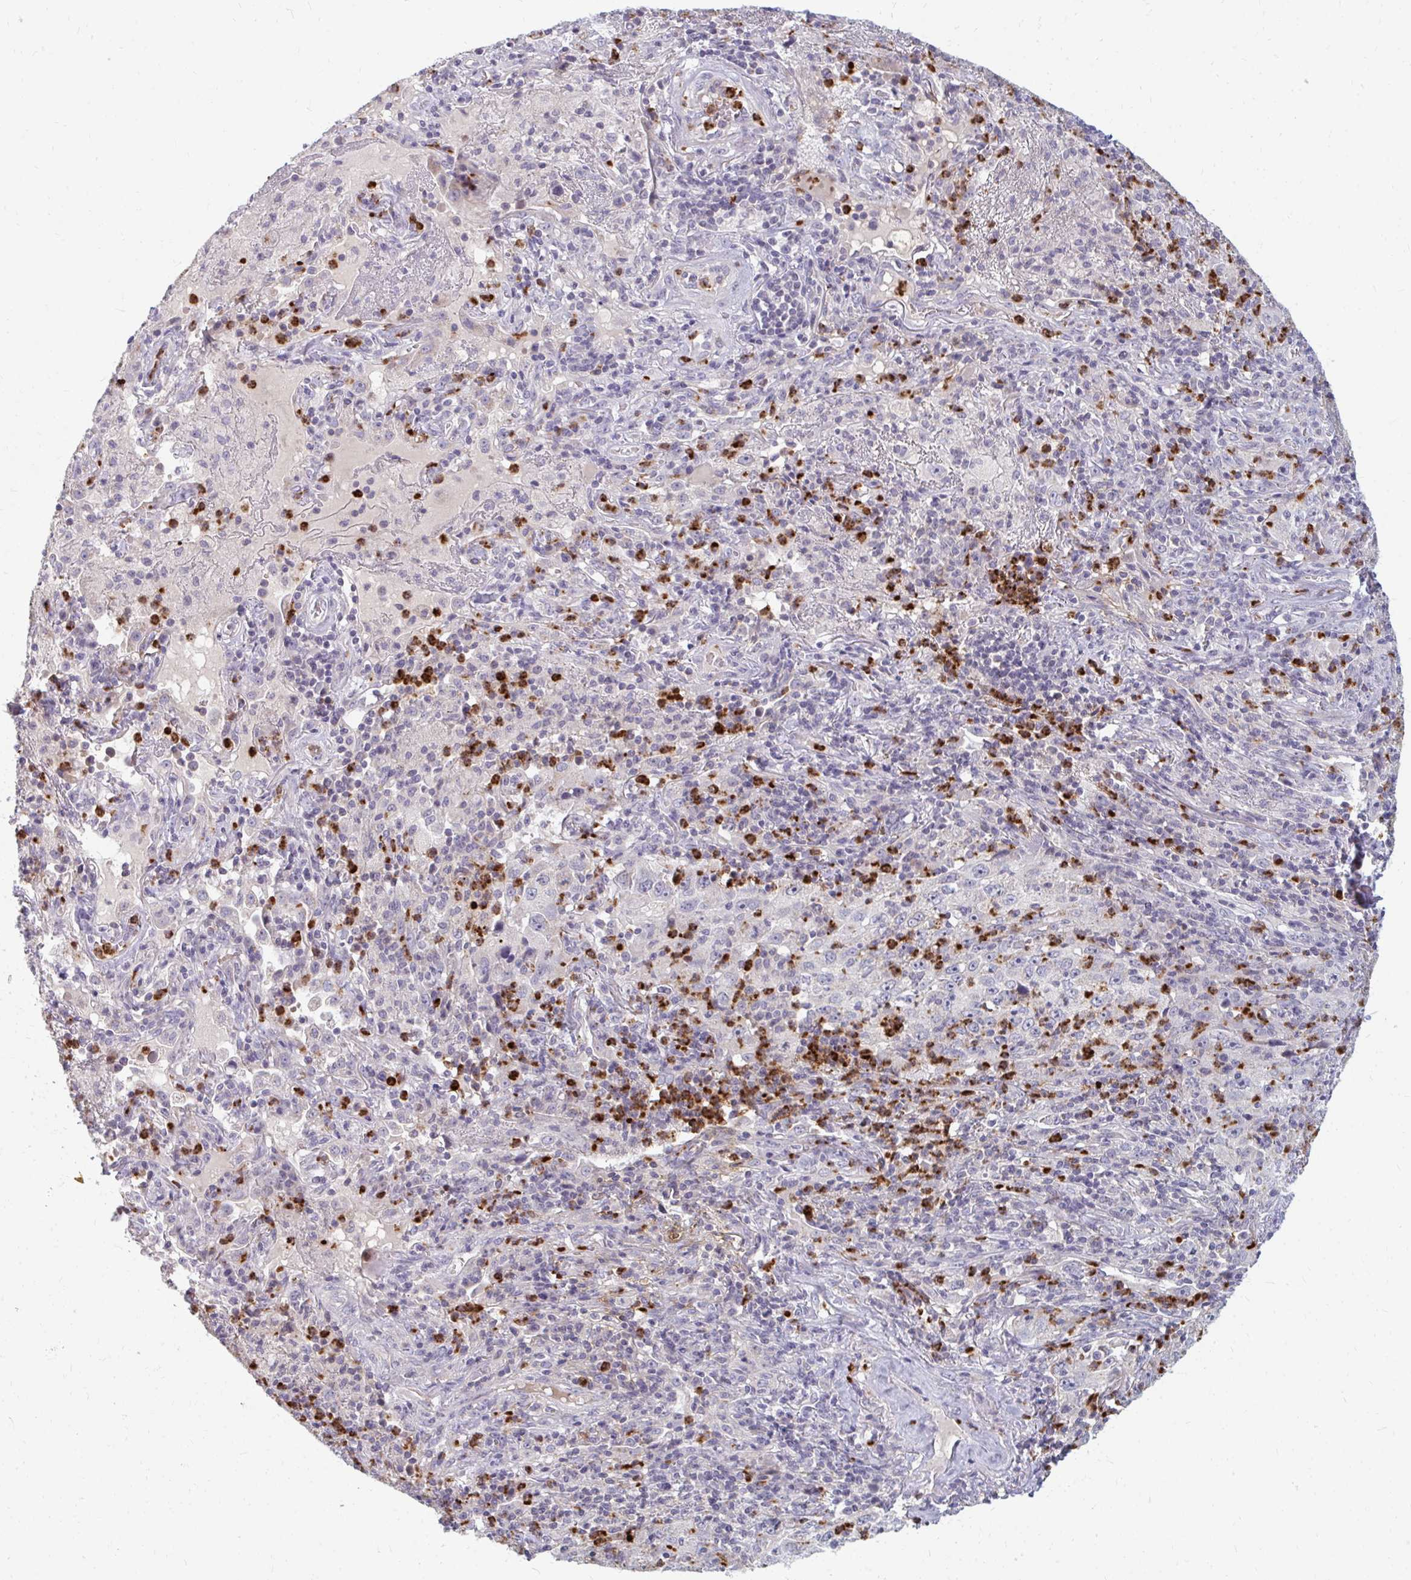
{"staining": {"intensity": "negative", "quantity": "none", "location": "none"}, "tissue": "lung cancer", "cell_type": "Tumor cells", "image_type": "cancer", "snomed": [{"axis": "morphology", "description": "Squamous cell carcinoma, NOS"}, {"axis": "topography", "description": "Lung"}], "caption": "This is an immunohistochemistry (IHC) histopathology image of squamous cell carcinoma (lung). There is no positivity in tumor cells.", "gene": "RAB33A", "patient": {"sex": "male", "age": 71}}